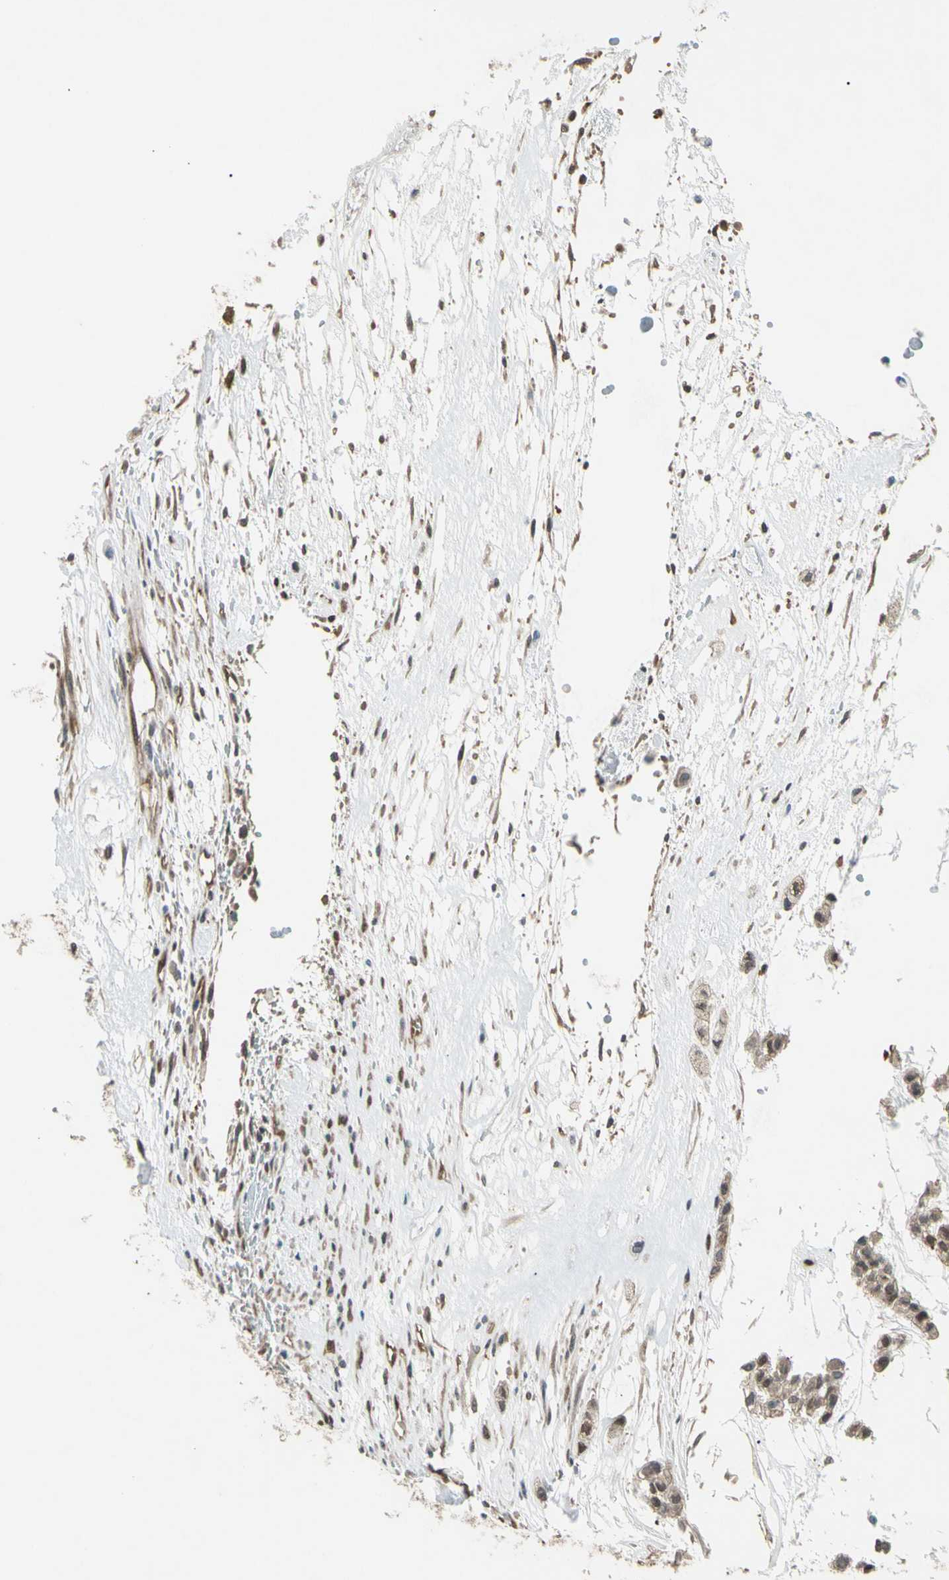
{"staining": {"intensity": "weak", "quantity": ">75%", "location": "cytoplasmic/membranous"}, "tissue": "head and neck cancer", "cell_type": "Tumor cells", "image_type": "cancer", "snomed": [{"axis": "morphology", "description": "Adenocarcinoma, NOS"}, {"axis": "morphology", "description": "Adenoma, NOS"}, {"axis": "topography", "description": "Head-Neck"}], "caption": "Head and neck cancer stained for a protein exhibits weak cytoplasmic/membranous positivity in tumor cells. The staining was performed using DAB (3,3'-diaminobenzidine), with brown indicating positive protein expression. Nuclei are stained blue with hematoxylin.", "gene": "YWHAQ", "patient": {"sex": "female", "age": 55}}